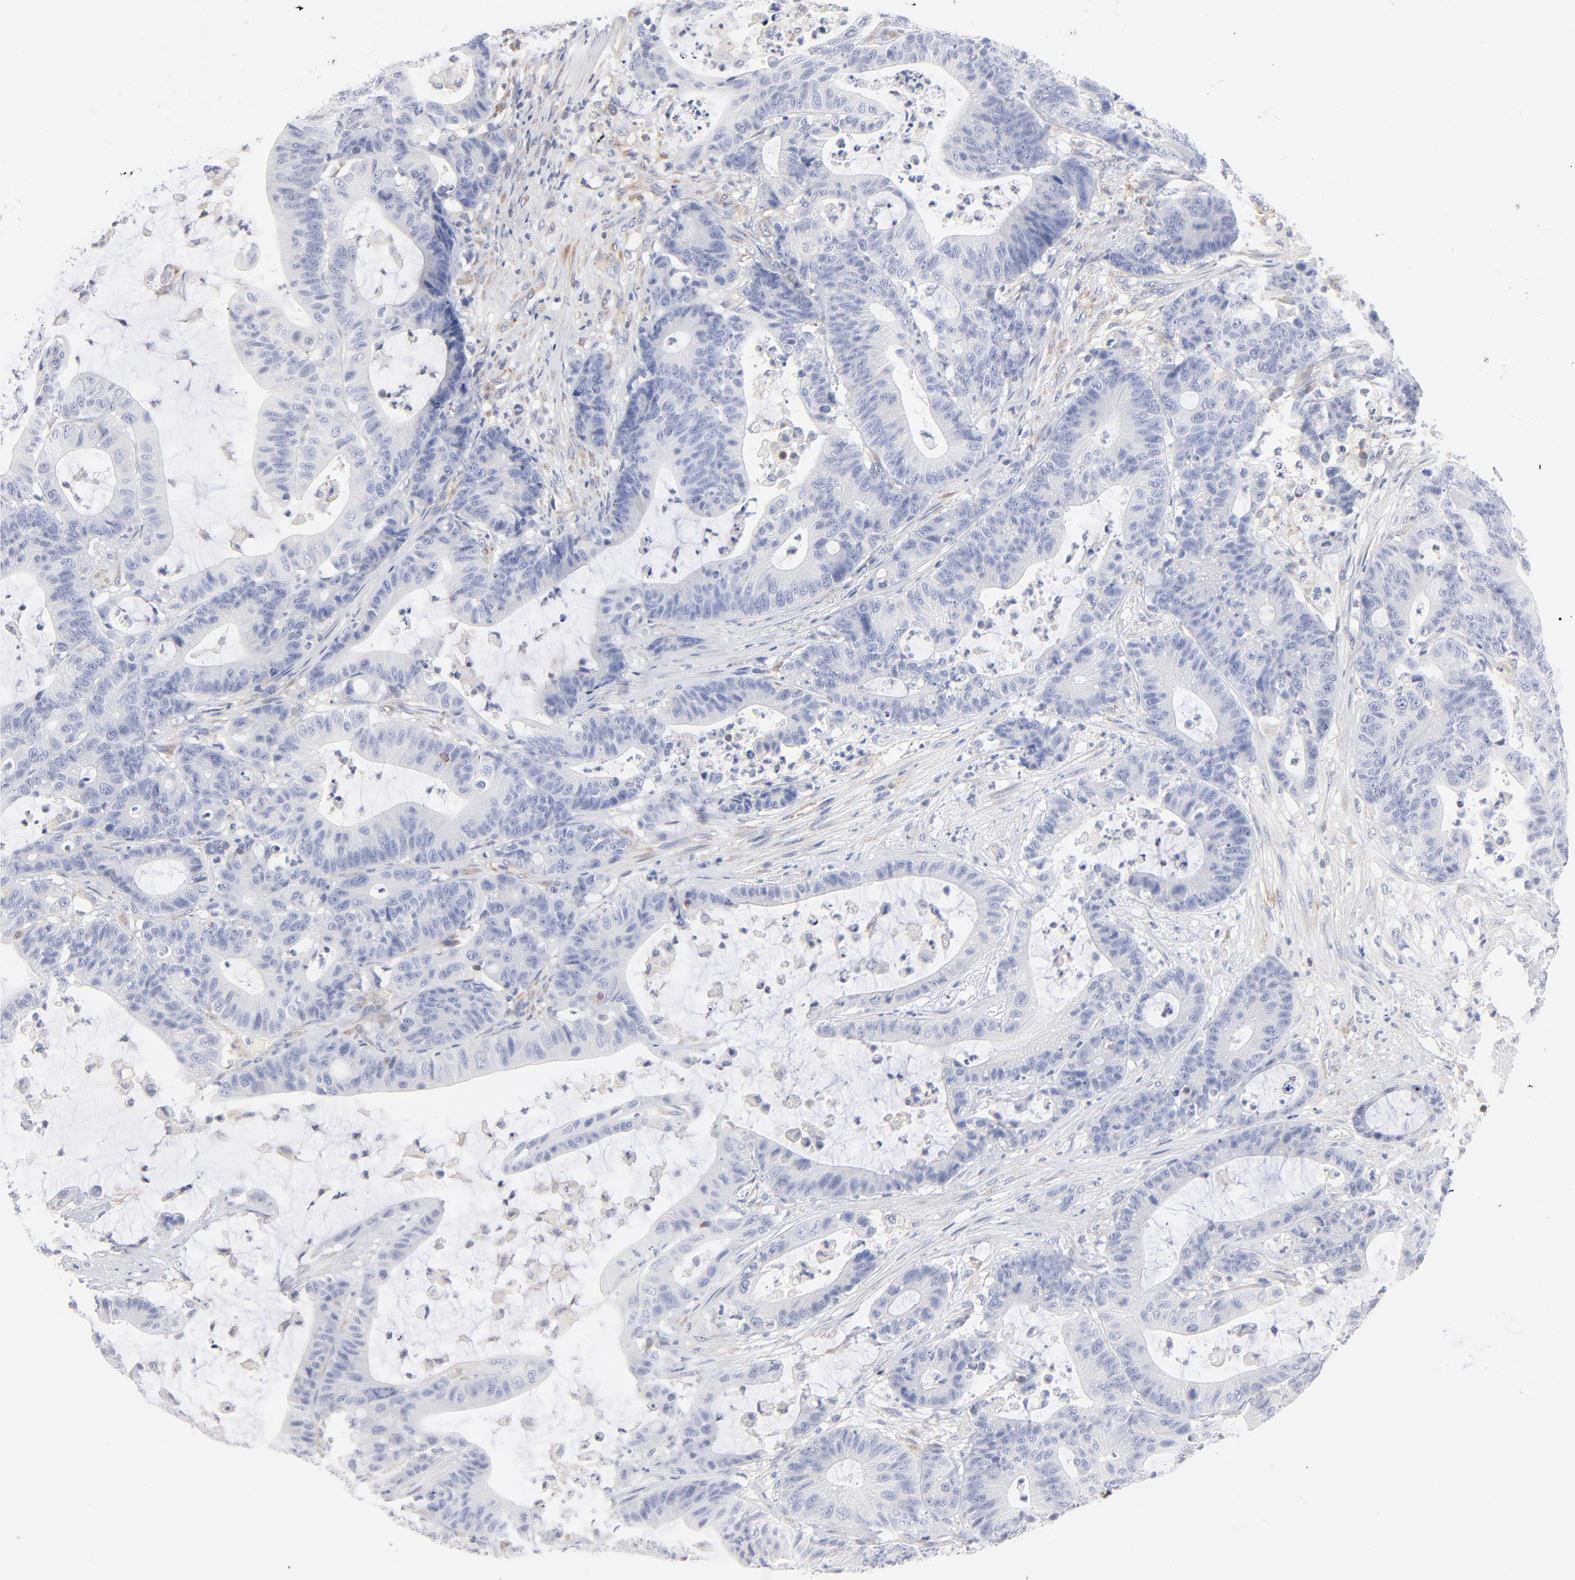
{"staining": {"intensity": "negative", "quantity": "none", "location": "none"}, "tissue": "colorectal cancer", "cell_type": "Tumor cells", "image_type": "cancer", "snomed": [{"axis": "morphology", "description": "Adenocarcinoma, NOS"}, {"axis": "topography", "description": "Colon"}], "caption": "DAB (3,3'-diaminobenzidine) immunohistochemical staining of human colorectal cancer displays no significant expression in tumor cells. (DAB (3,3'-diaminobenzidine) immunohistochemistry, high magnification).", "gene": "SEPTIN6", "patient": {"sex": "female", "age": 84}}